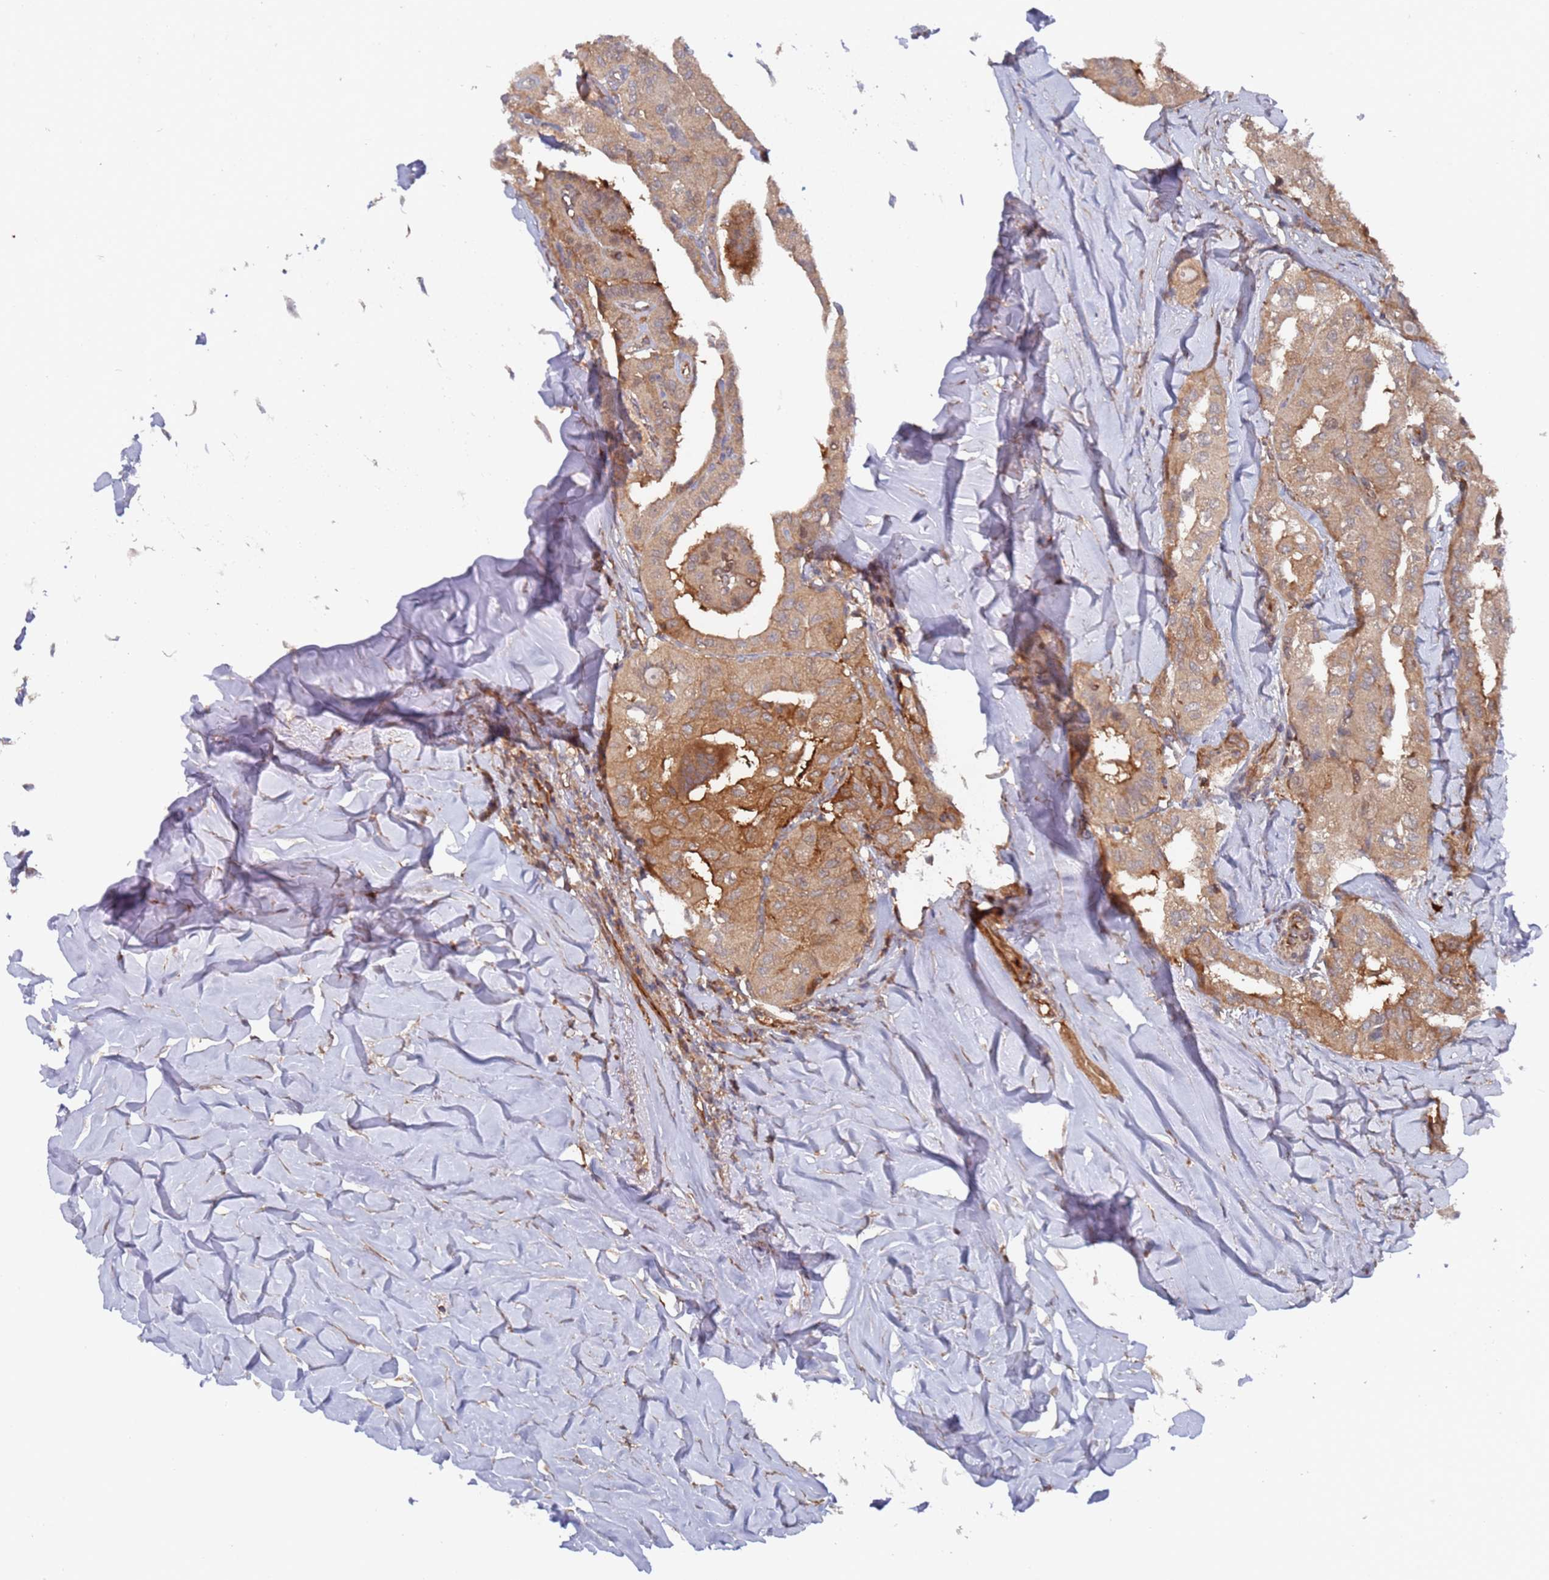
{"staining": {"intensity": "strong", "quantity": "25%-75%", "location": "cytoplasmic/membranous"}, "tissue": "thyroid cancer", "cell_type": "Tumor cells", "image_type": "cancer", "snomed": [{"axis": "morphology", "description": "Papillary adenocarcinoma, NOS"}, {"axis": "topography", "description": "Thyroid gland"}], "caption": "Thyroid cancer tissue exhibits strong cytoplasmic/membranous expression in about 25%-75% of tumor cells", "gene": "DDX60", "patient": {"sex": "female", "age": 59}}